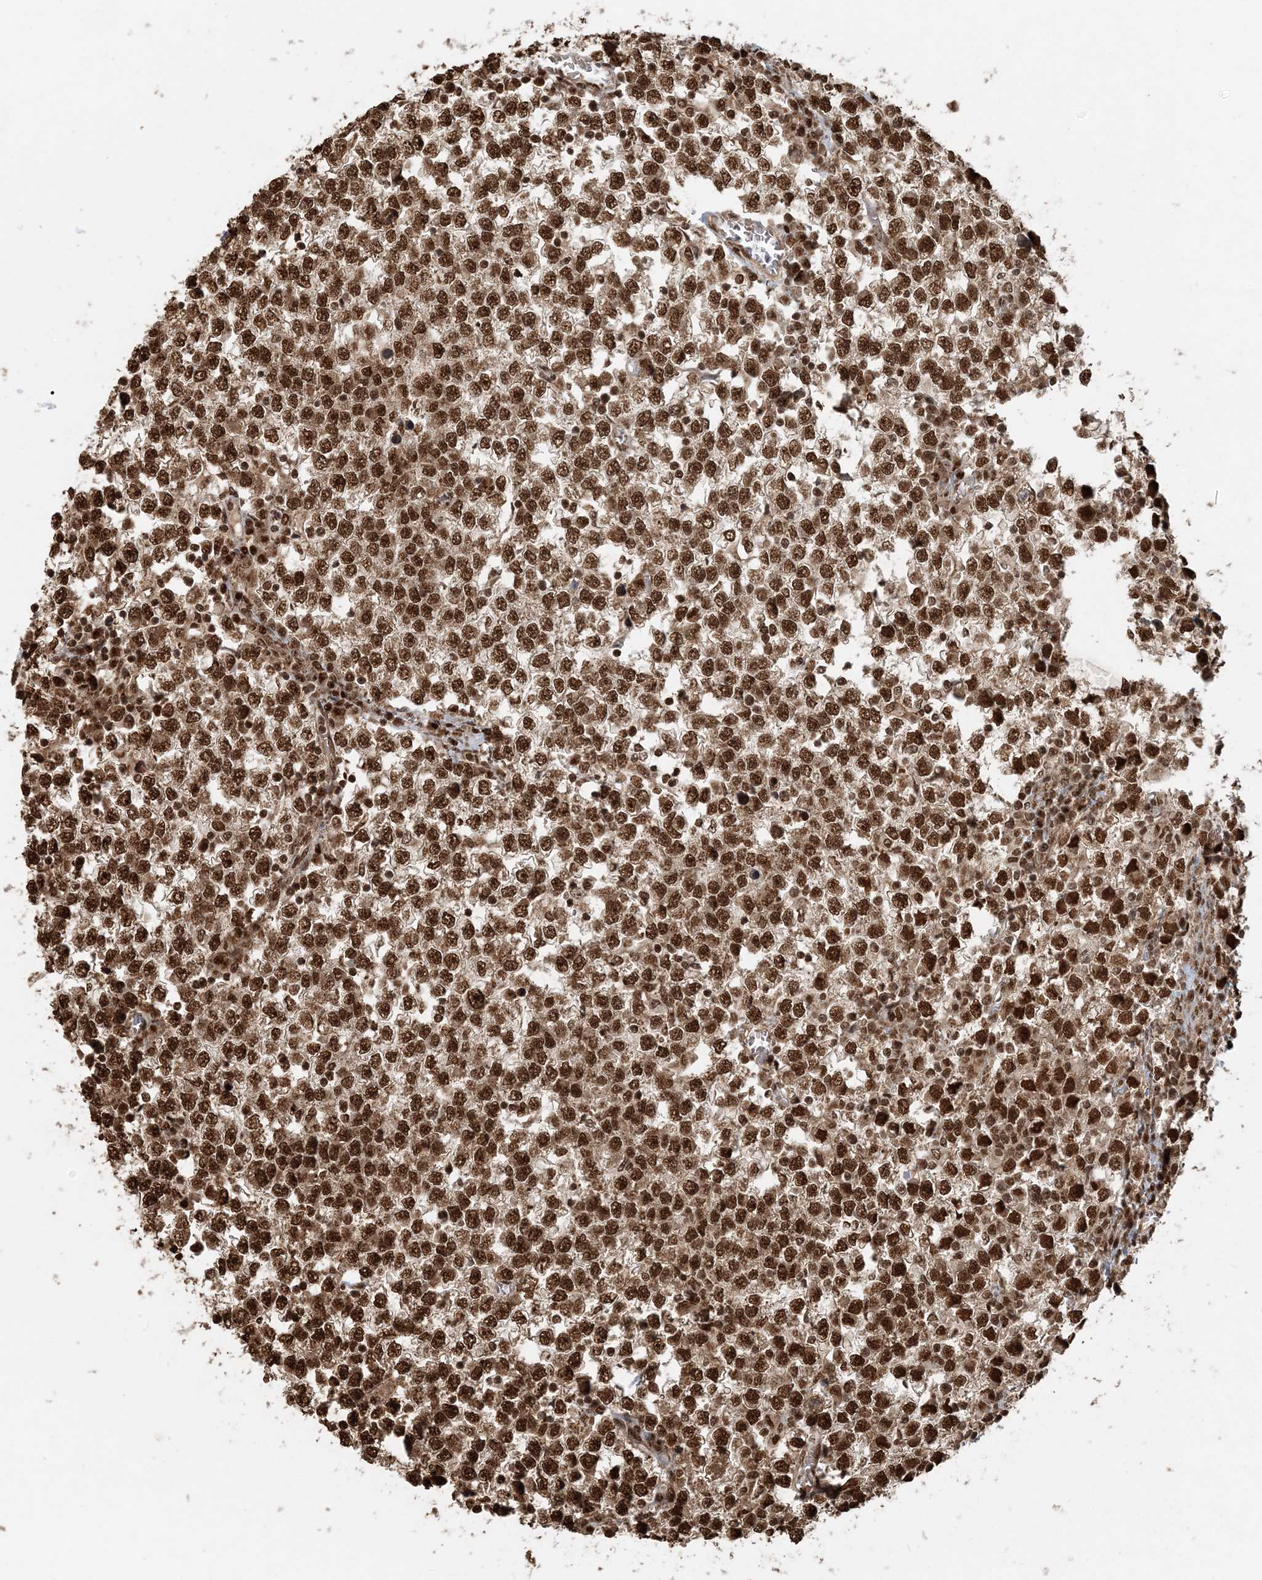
{"staining": {"intensity": "moderate", "quantity": ">75%", "location": "nuclear"}, "tissue": "testis cancer", "cell_type": "Tumor cells", "image_type": "cancer", "snomed": [{"axis": "morphology", "description": "Seminoma, NOS"}, {"axis": "topography", "description": "Testis"}], "caption": "Protein positivity by immunohistochemistry demonstrates moderate nuclear staining in about >75% of tumor cells in testis cancer (seminoma).", "gene": "ARHGAP35", "patient": {"sex": "male", "age": 65}}